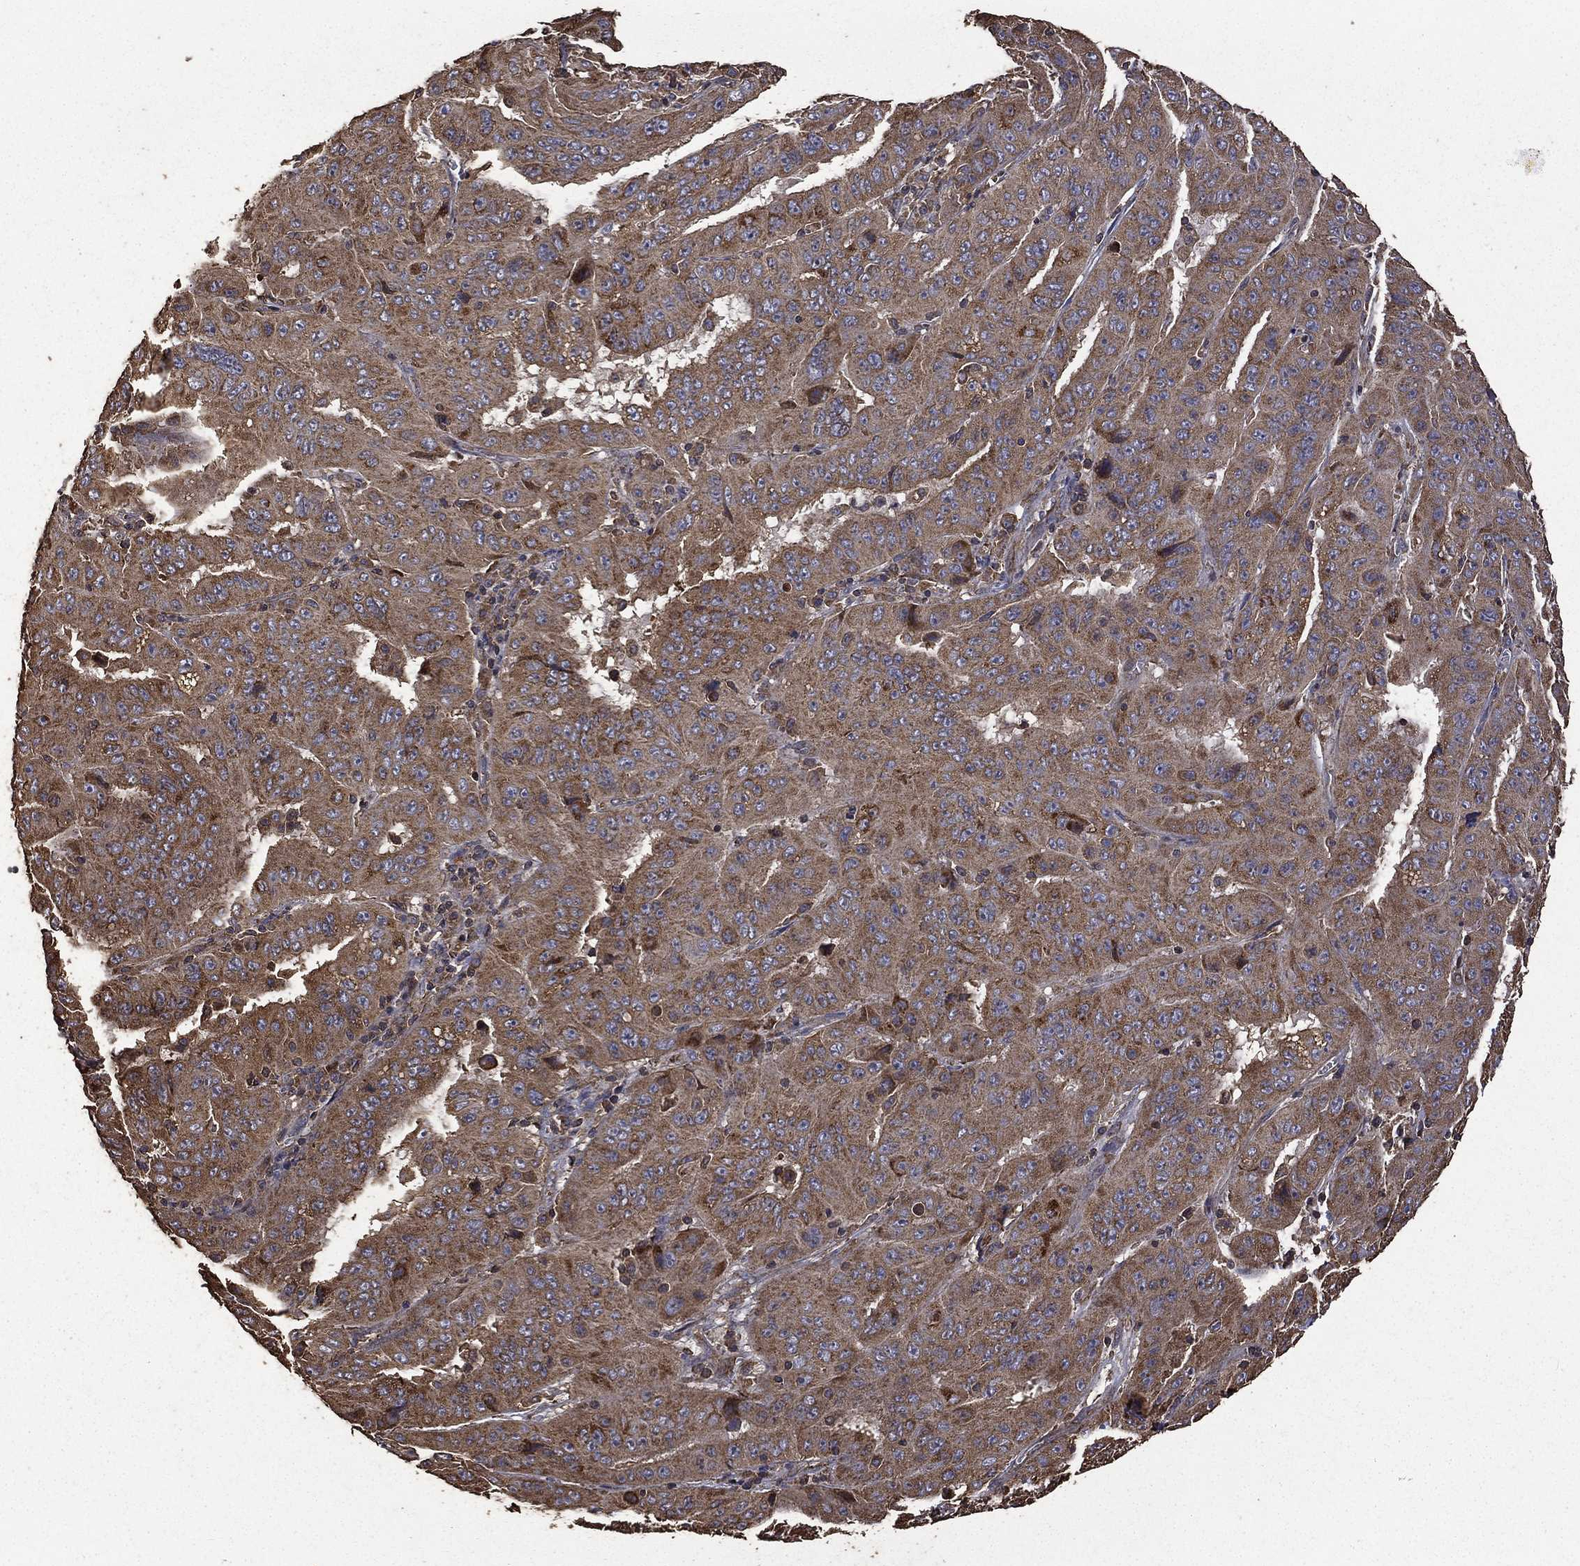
{"staining": {"intensity": "strong", "quantity": ">75%", "location": "cytoplasmic/membranous"}, "tissue": "pancreatic cancer", "cell_type": "Tumor cells", "image_type": "cancer", "snomed": [{"axis": "morphology", "description": "Adenocarcinoma, NOS"}, {"axis": "topography", "description": "Pancreas"}], "caption": "Immunohistochemical staining of human pancreatic cancer (adenocarcinoma) demonstrates high levels of strong cytoplasmic/membranous expression in approximately >75% of tumor cells.", "gene": "METTL27", "patient": {"sex": "male", "age": 63}}